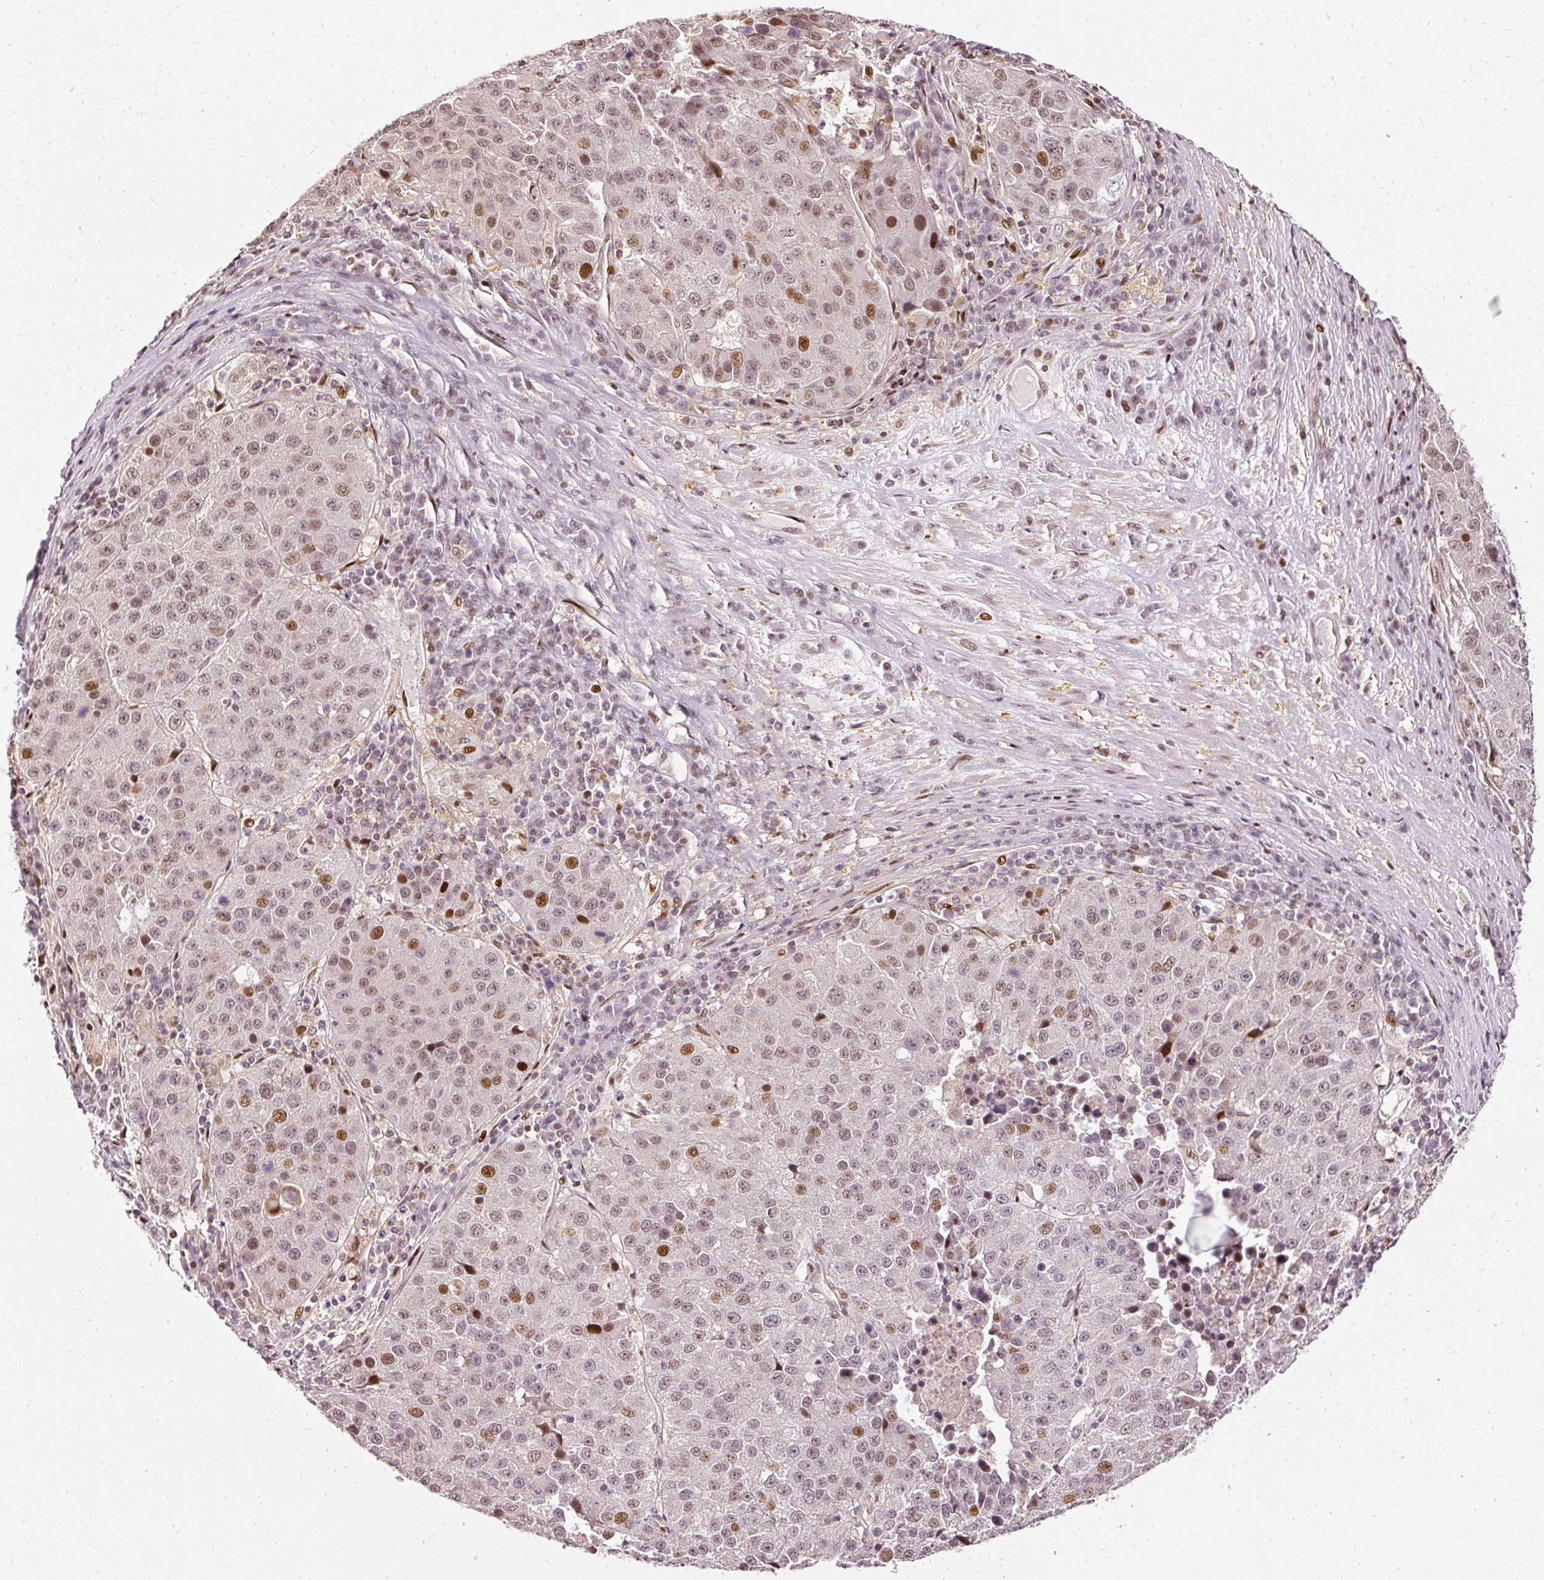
{"staining": {"intensity": "strong", "quantity": "<25%", "location": "nuclear"}, "tissue": "stomach cancer", "cell_type": "Tumor cells", "image_type": "cancer", "snomed": [{"axis": "morphology", "description": "Adenocarcinoma, NOS"}, {"axis": "topography", "description": "Stomach"}], "caption": "Adenocarcinoma (stomach) tissue demonstrates strong nuclear expression in approximately <25% of tumor cells, visualized by immunohistochemistry. (DAB = brown stain, brightfield microscopy at high magnification).", "gene": "ZNF778", "patient": {"sex": "male", "age": 71}}